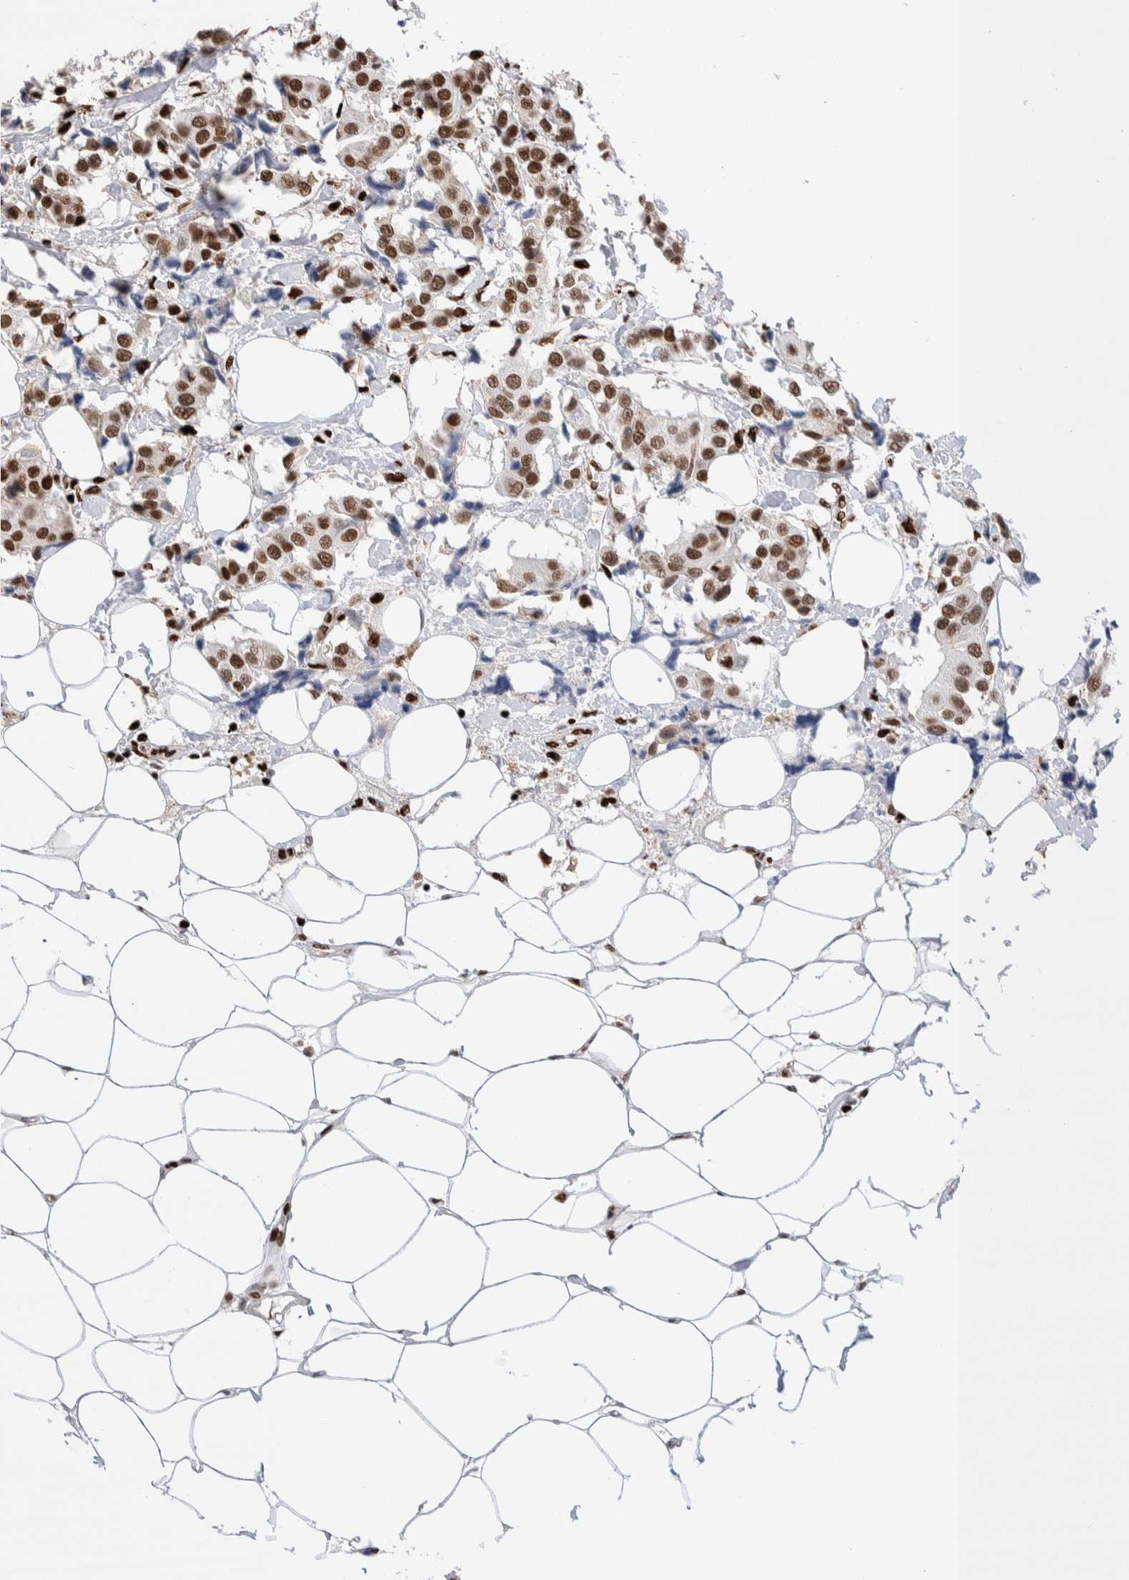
{"staining": {"intensity": "strong", "quantity": ">75%", "location": "nuclear"}, "tissue": "breast cancer", "cell_type": "Tumor cells", "image_type": "cancer", "snomed": [{"axis": "morphology", "description": "Normal tissue, NOS"}, {"axis": "morphology", "description": "Duct carcinoma"}, {"axis": "topography", "description": "Breast"}], "caption": "A brown stain labels strong nuclear staining of a protein in breast cancer (intraductal carcinoma) tumor cells. (Brightfield microscopy of DAB IHC at high magnification).", "gene": "RNASEK-C17orf49", "patient": {"sex": "female", "age": 39}}